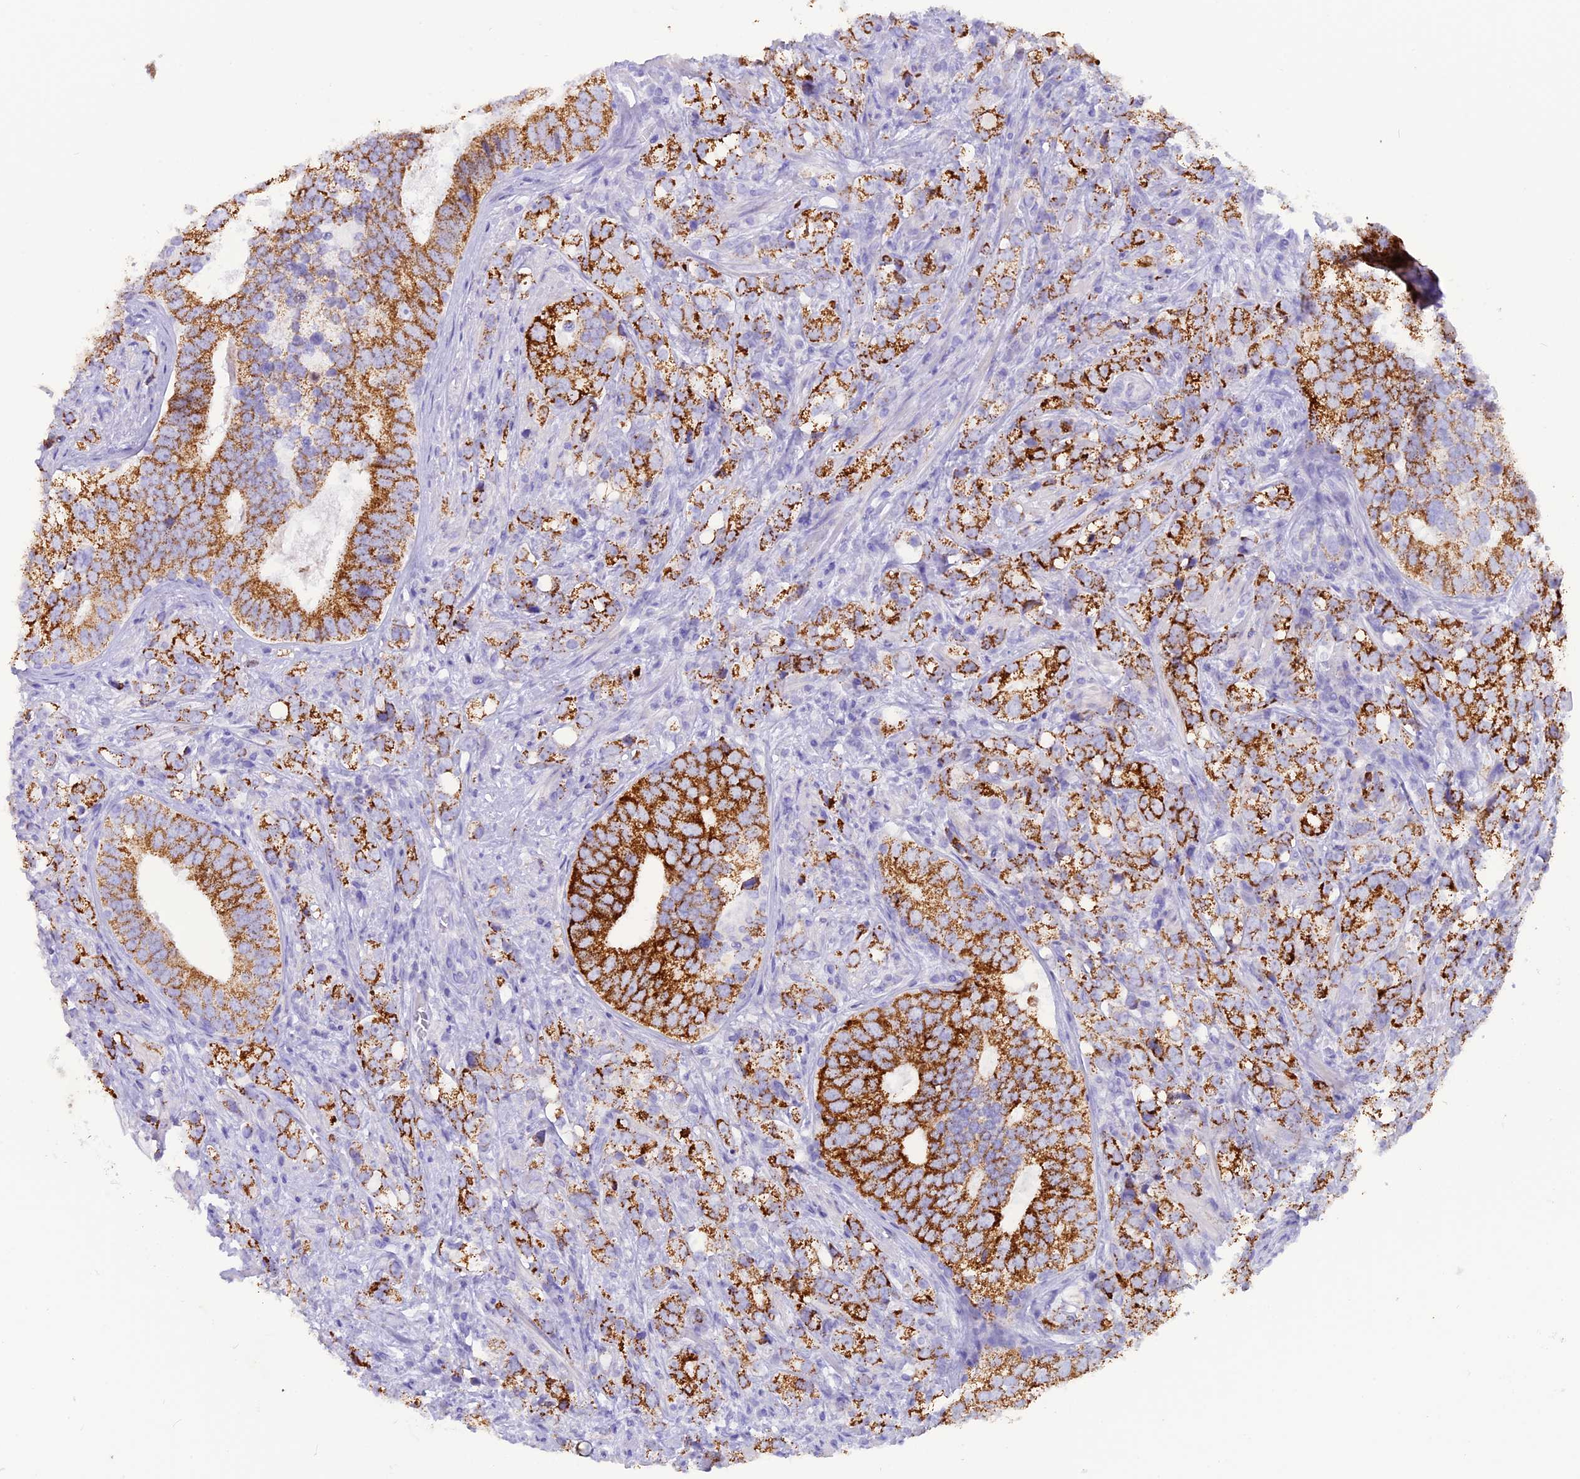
{"staining": {"intensity": "strong", "quantity": ">75%", "location": "cytoplasmic/membranous"}, "tissue": "prostate cancer", "cell_type": "Tumor cells", "image_type": "cancer", "snomed": [{"axis": "morphology", "description": "Adenocarcinoma, High grade"}, {"axis": "topography", "description": "Prostate"}], "caption": "The photomicrograph demonstrates immunohistochemical staining of prostate cancer. There is strong cytoplasmic/membranous positivity is present in about >75% of tumor cells. (DAB = brown stain, brightfield microscopy at high magnification).", "gene": "GLYATL1", "patient": {"sex": "male", "age": 71}}